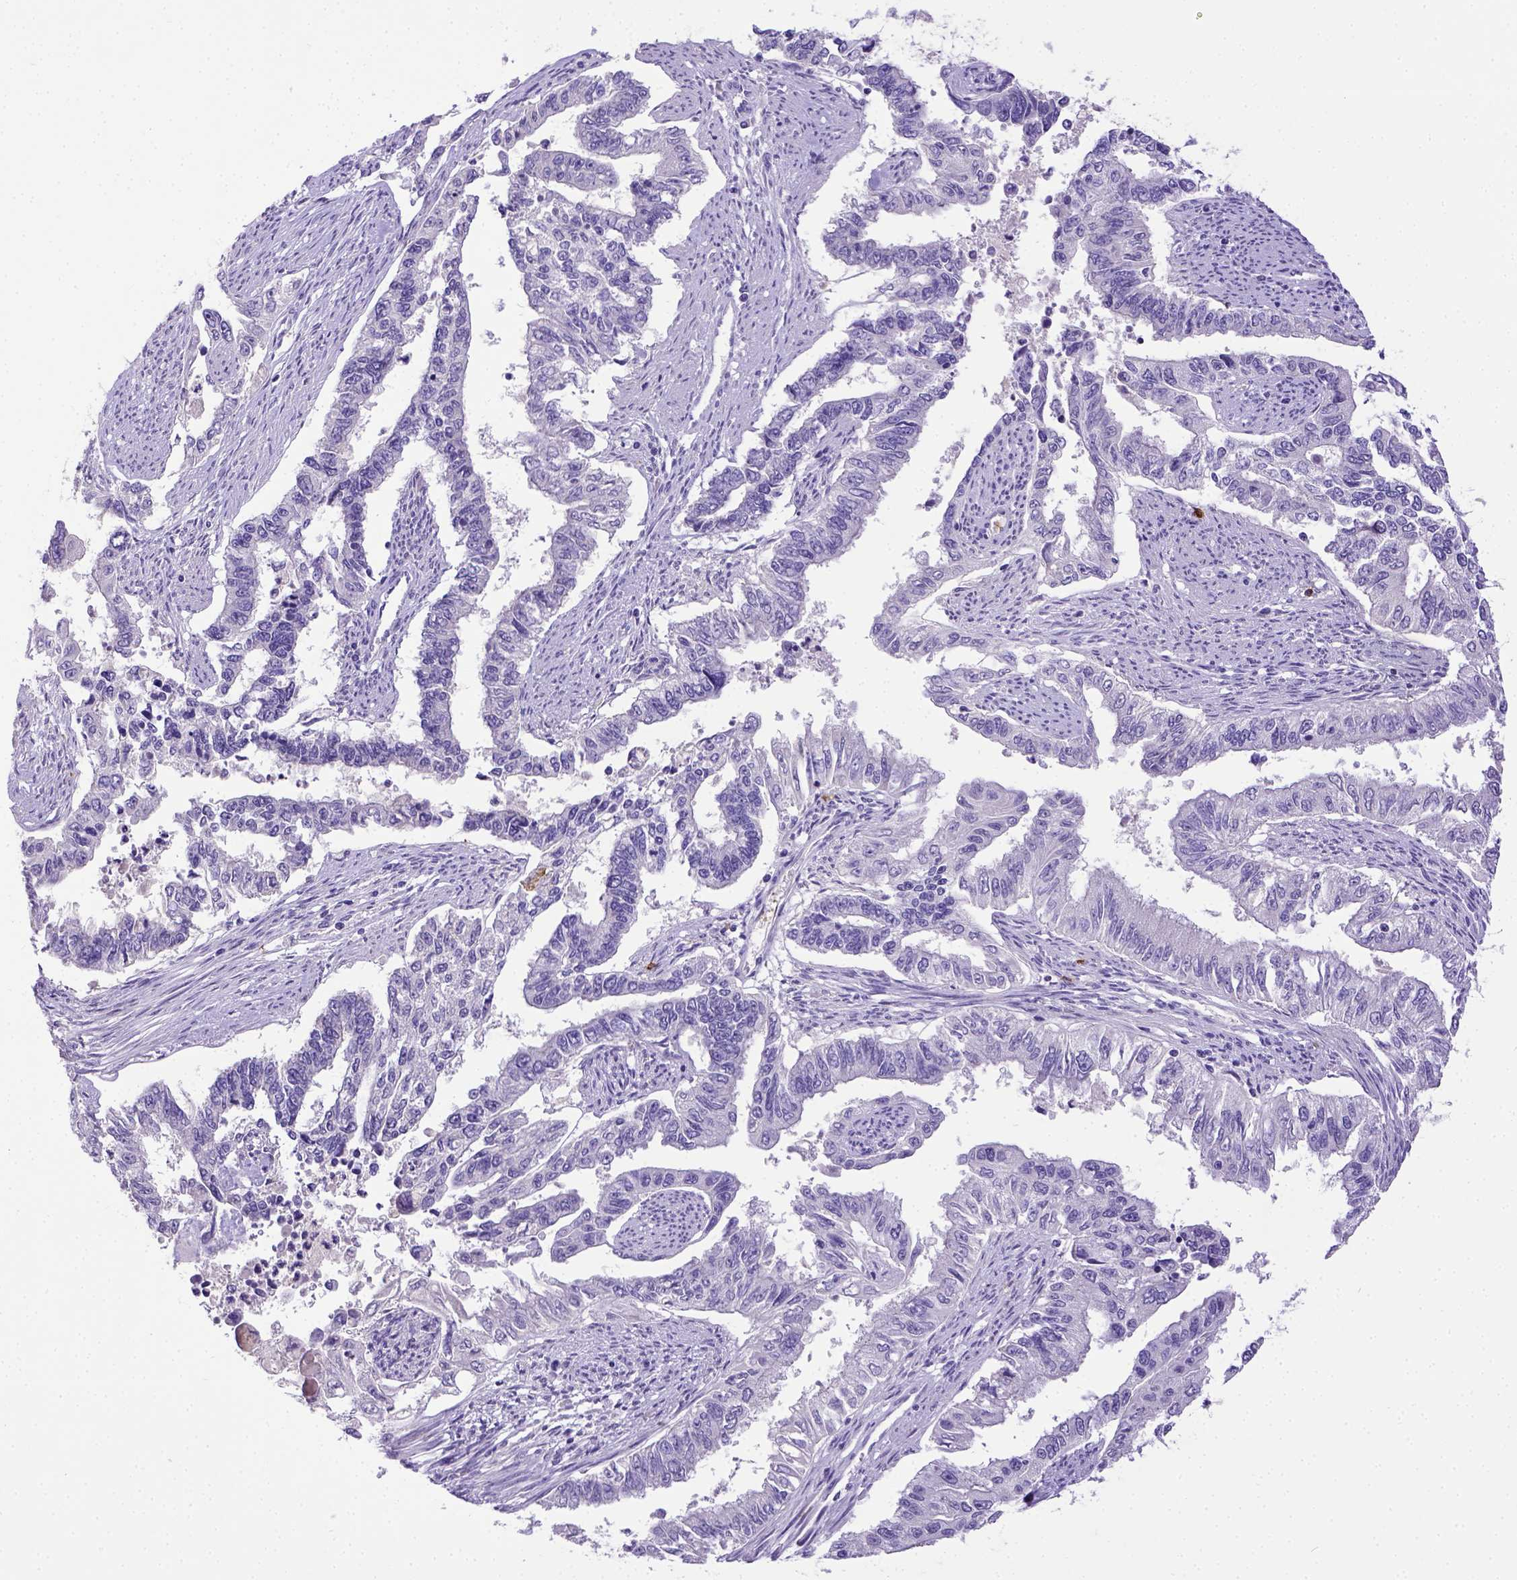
{"staining": {"intensity": "negative", "quantity": "none", "location": "none"}, "tissue": "endometrial cancer", "cell_type": "Tumor cells", "image_type": "cancer", "snomed": [{"axis": "morphology", "description": "Adenocarcinoma, NOS"}, {"axis": "topography", "description": "Uterus"}], "caption": "There is no significant staining in tumor cells of endometrial adenocarcinoma. (Stains: DAB immunohistochemistry (IHC) with hematoxylin counter stain, Microscopy: brightfield microscopy at high magnification).", "gene": "B3GAT1", "patient": {"sex": "female", "age": 59}}